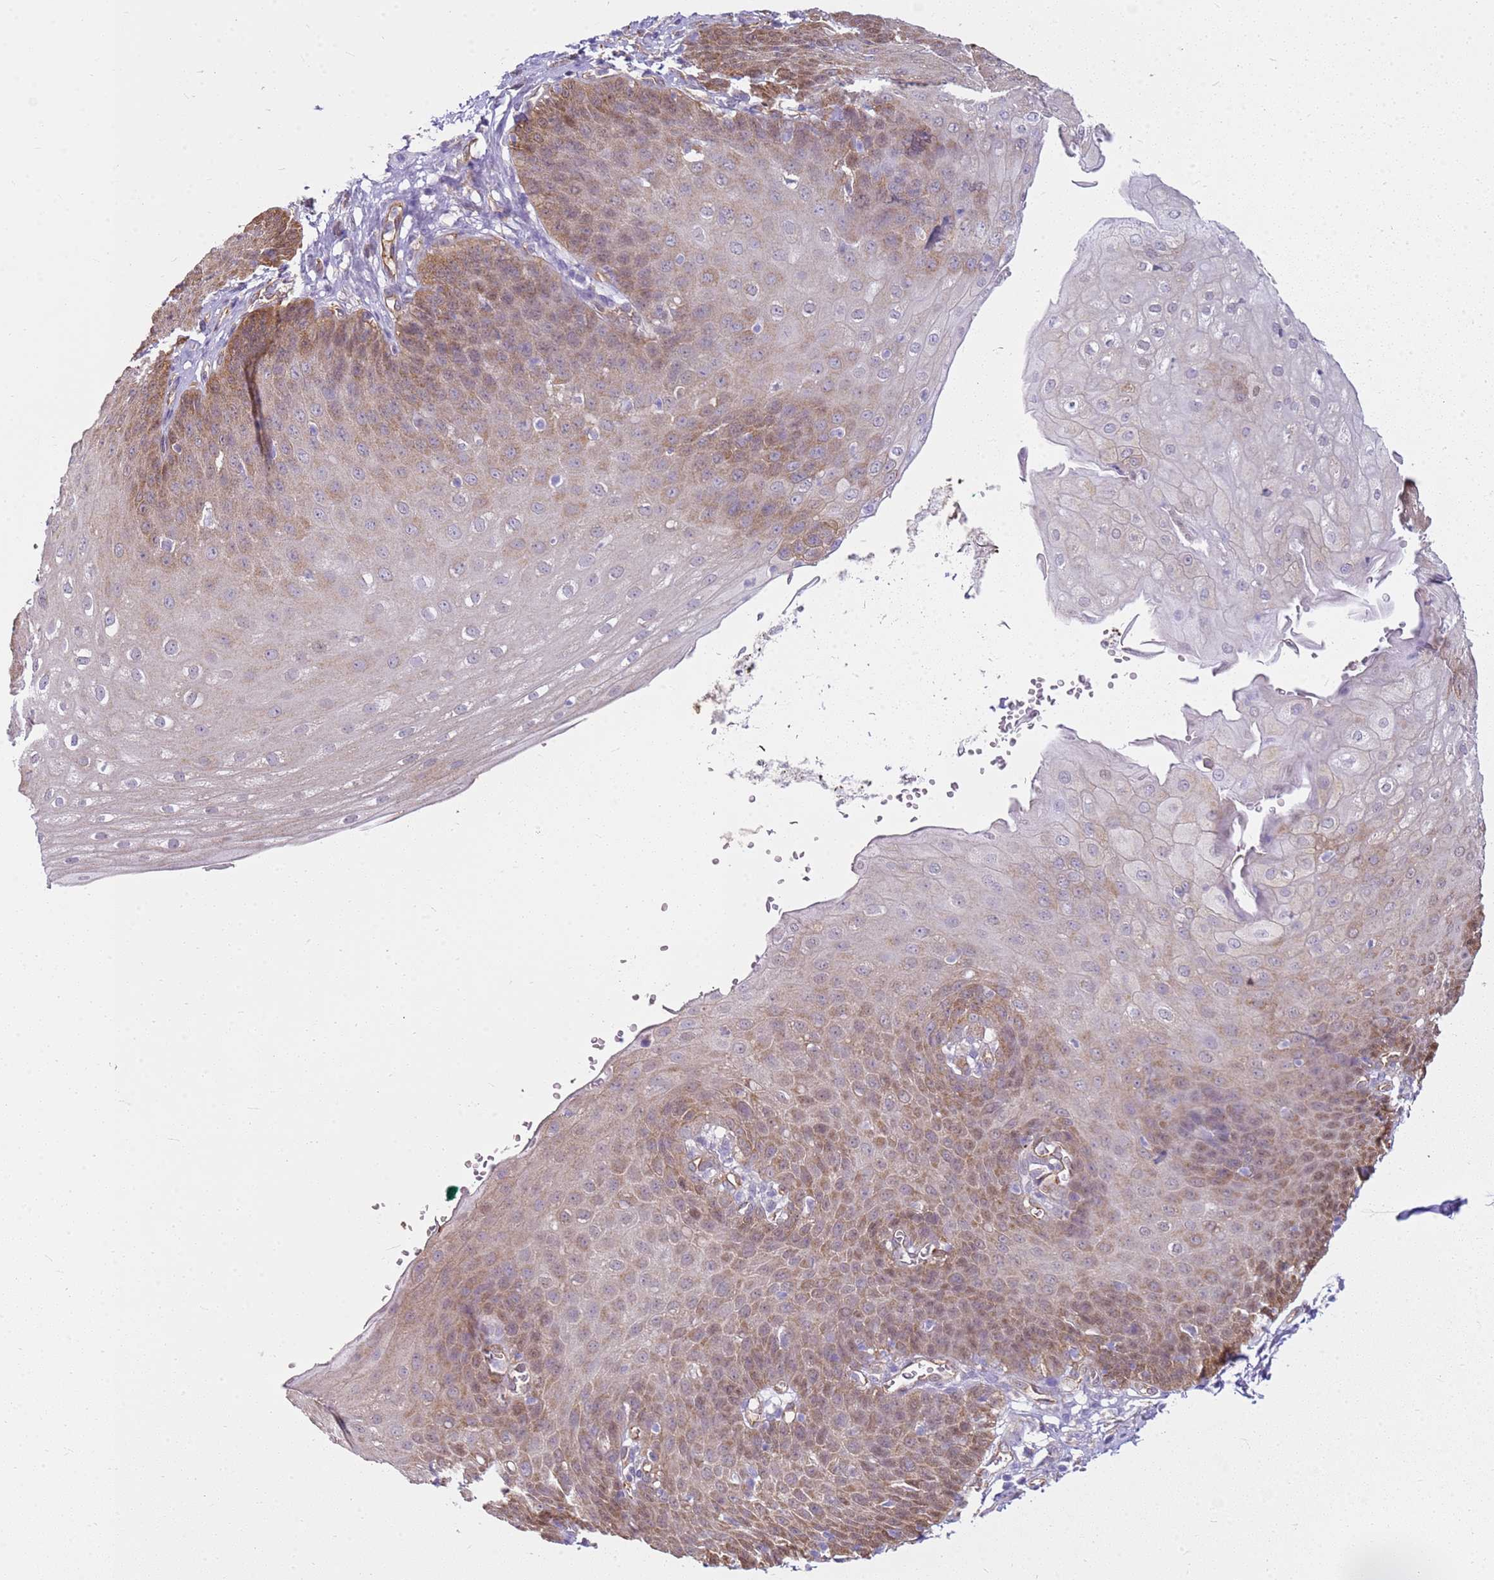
{"staining": {"intensity": "moderate", "quantity": "25%-75%", "location": "cytoplasmic/membranous"}, "tissue": "esophagus", "cell_type": "Squamous epithelial cells", "image_type": "normal", "snomed": [{"axis": "morphology", "description": "Normal tissue, NOS"}, {"axis": "topography", "description": "Esophagus"}], "caption": "Protein analysis of normal esophagus shows moderate cytoplasmic/membranous expression in about 25%-75% of squamous epithelial cells.", "gene": "YWHAE", "patient": {"sex": "male", "age": 71}}